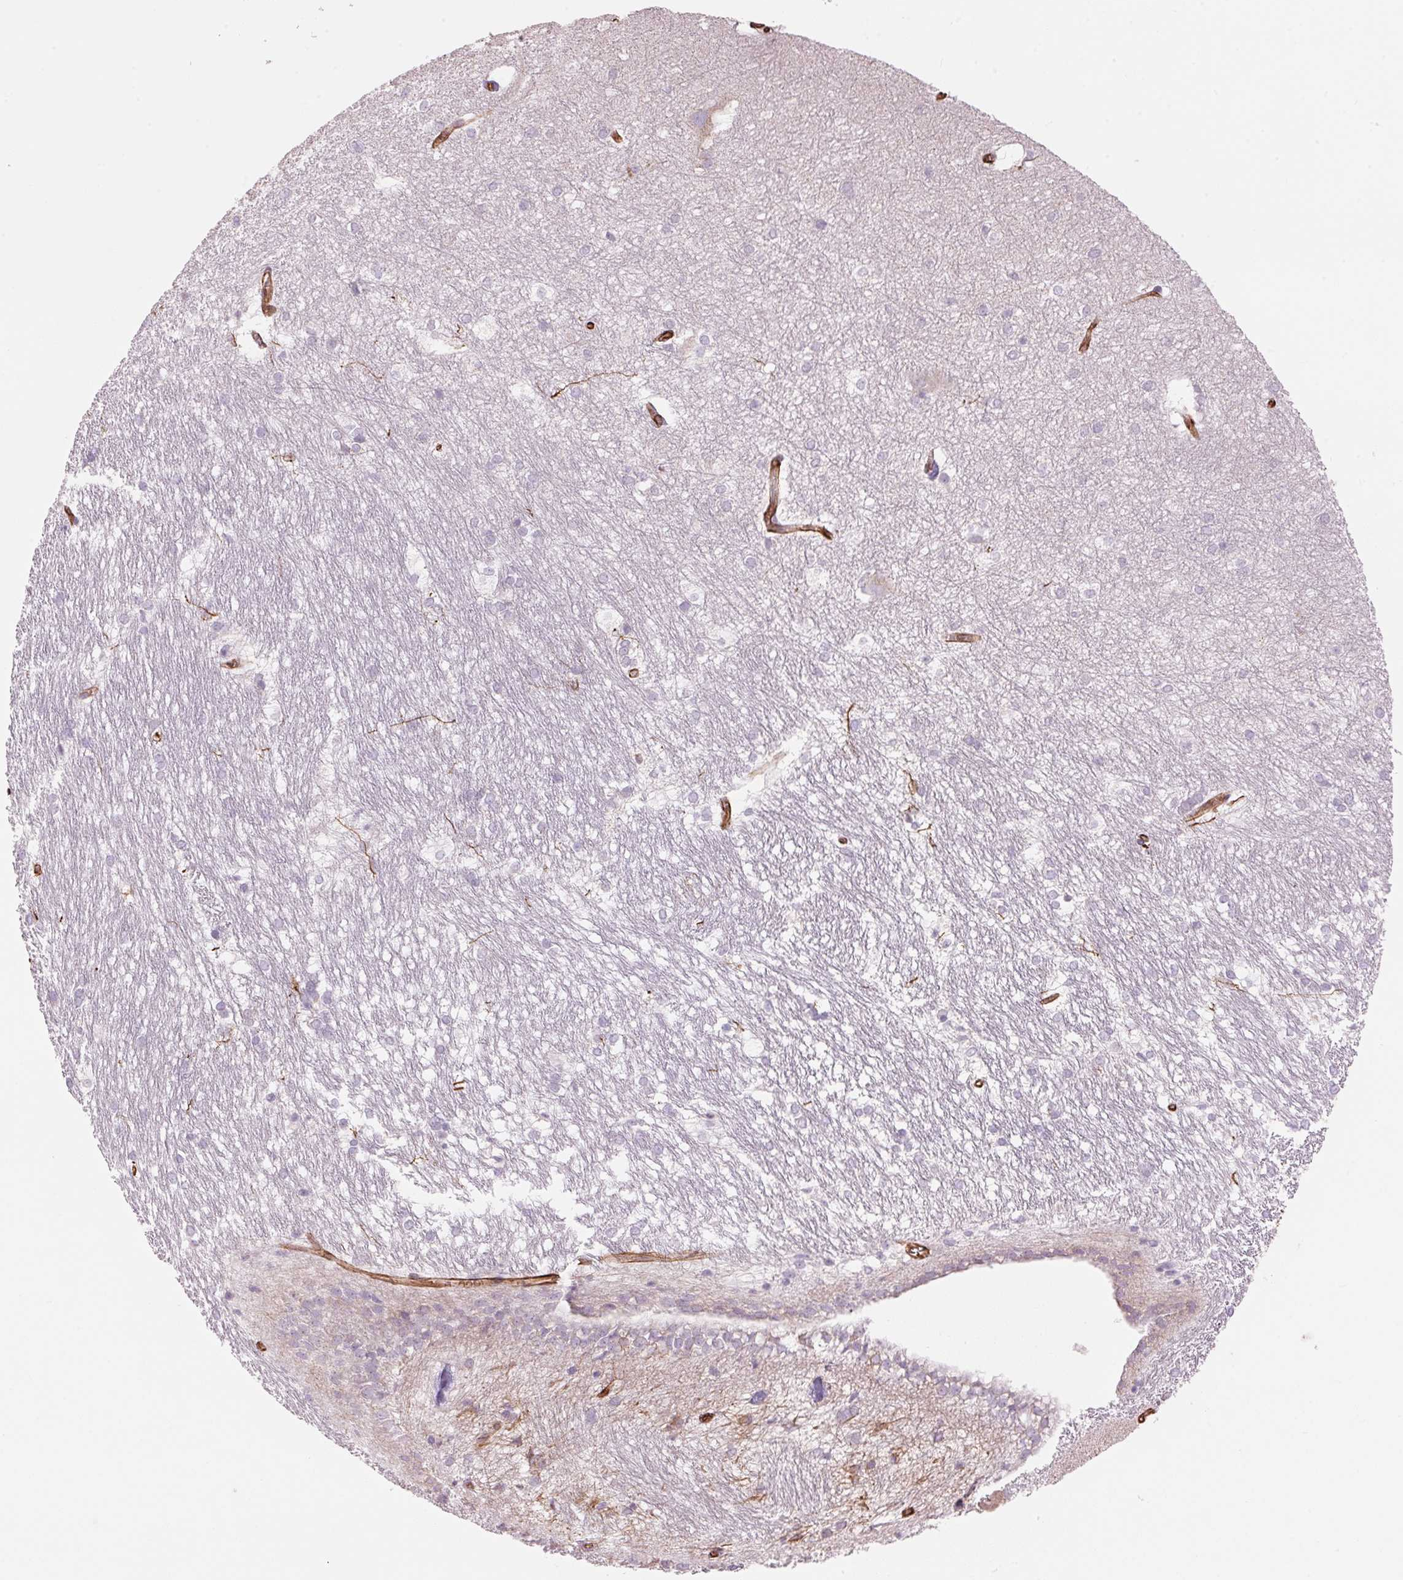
{"staining": {"intensity": "negative", "quantity": "none", "location": "none"}, "tissue": "hippocampus", "cell_type": "Glial cells", "image_type": "normal", "snomed": [{"axis": "morphology", "description": "Normal tissue, NOS"}, {"axis": "topography", "description": "Cerebral cortex"}, {"axis": "topography", "description": "Hippocampus"}], "caption": "This is a image of IHC staining of normal hippocampus, which shows no positivity in glial cells.", "gene": "CLPS", "patient": {"sex": "female", "age": 19}}